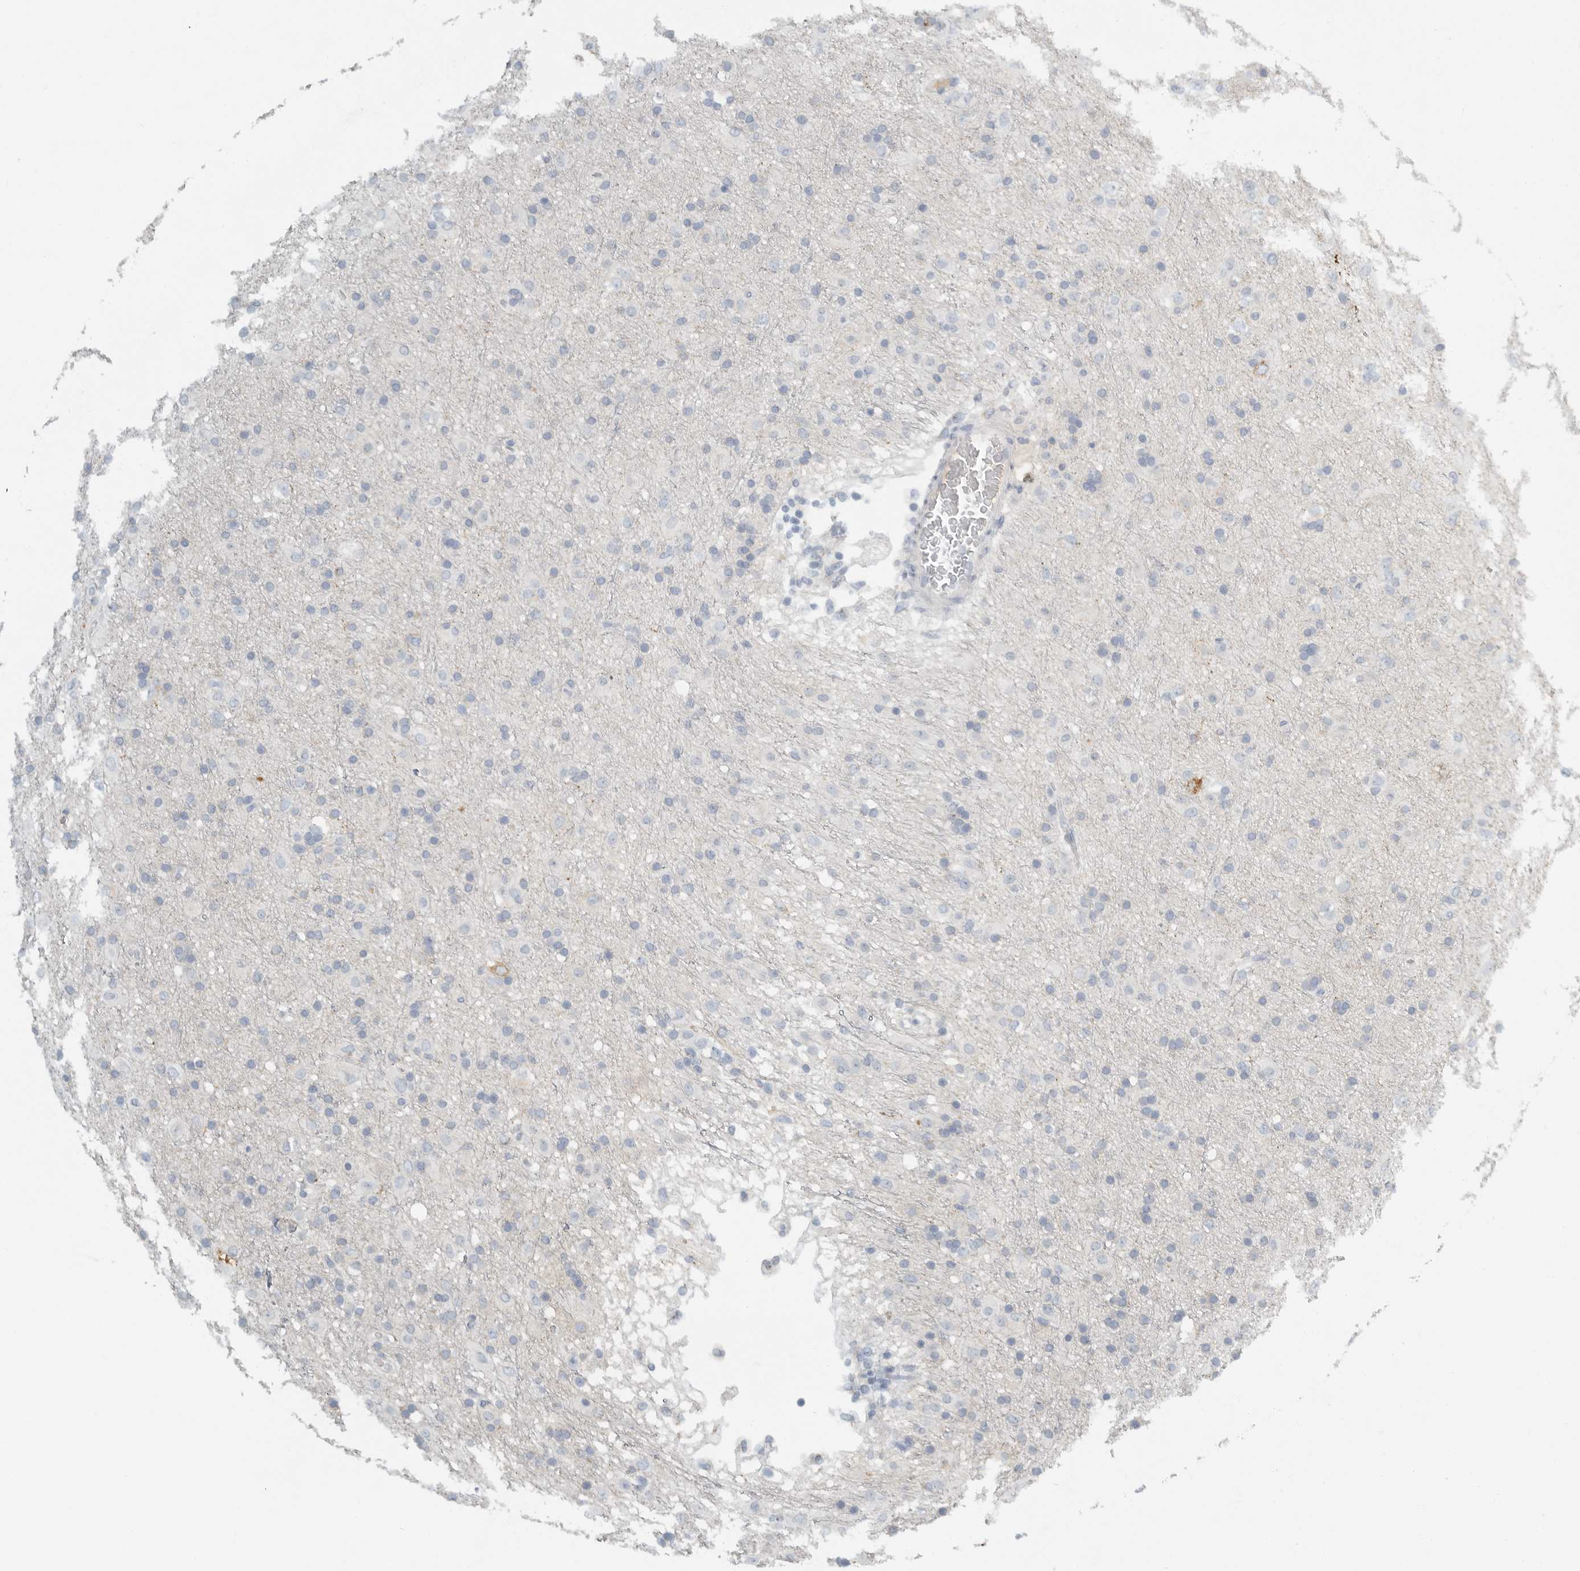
{"staining": {"intensity": "negative", "quantity": "none", "location": "none"}, "tissue": "glioma", "cell_type": "Tumor cells", "image_type": "cancer", "snomed": [{"axis": "morphology", "description": "Glioma, malignant, Low grade"}, {"axis": "topography", "description": "Brain"}], "caption": "There is no significant expression in tumor cells of low-grade glioma (malignant). The staining is performed using DAB brown chromogen with nuclei counter-stained in using hematoxylin.", "gene": "PAM", "patient": {"sex": "male", "age": 65}}